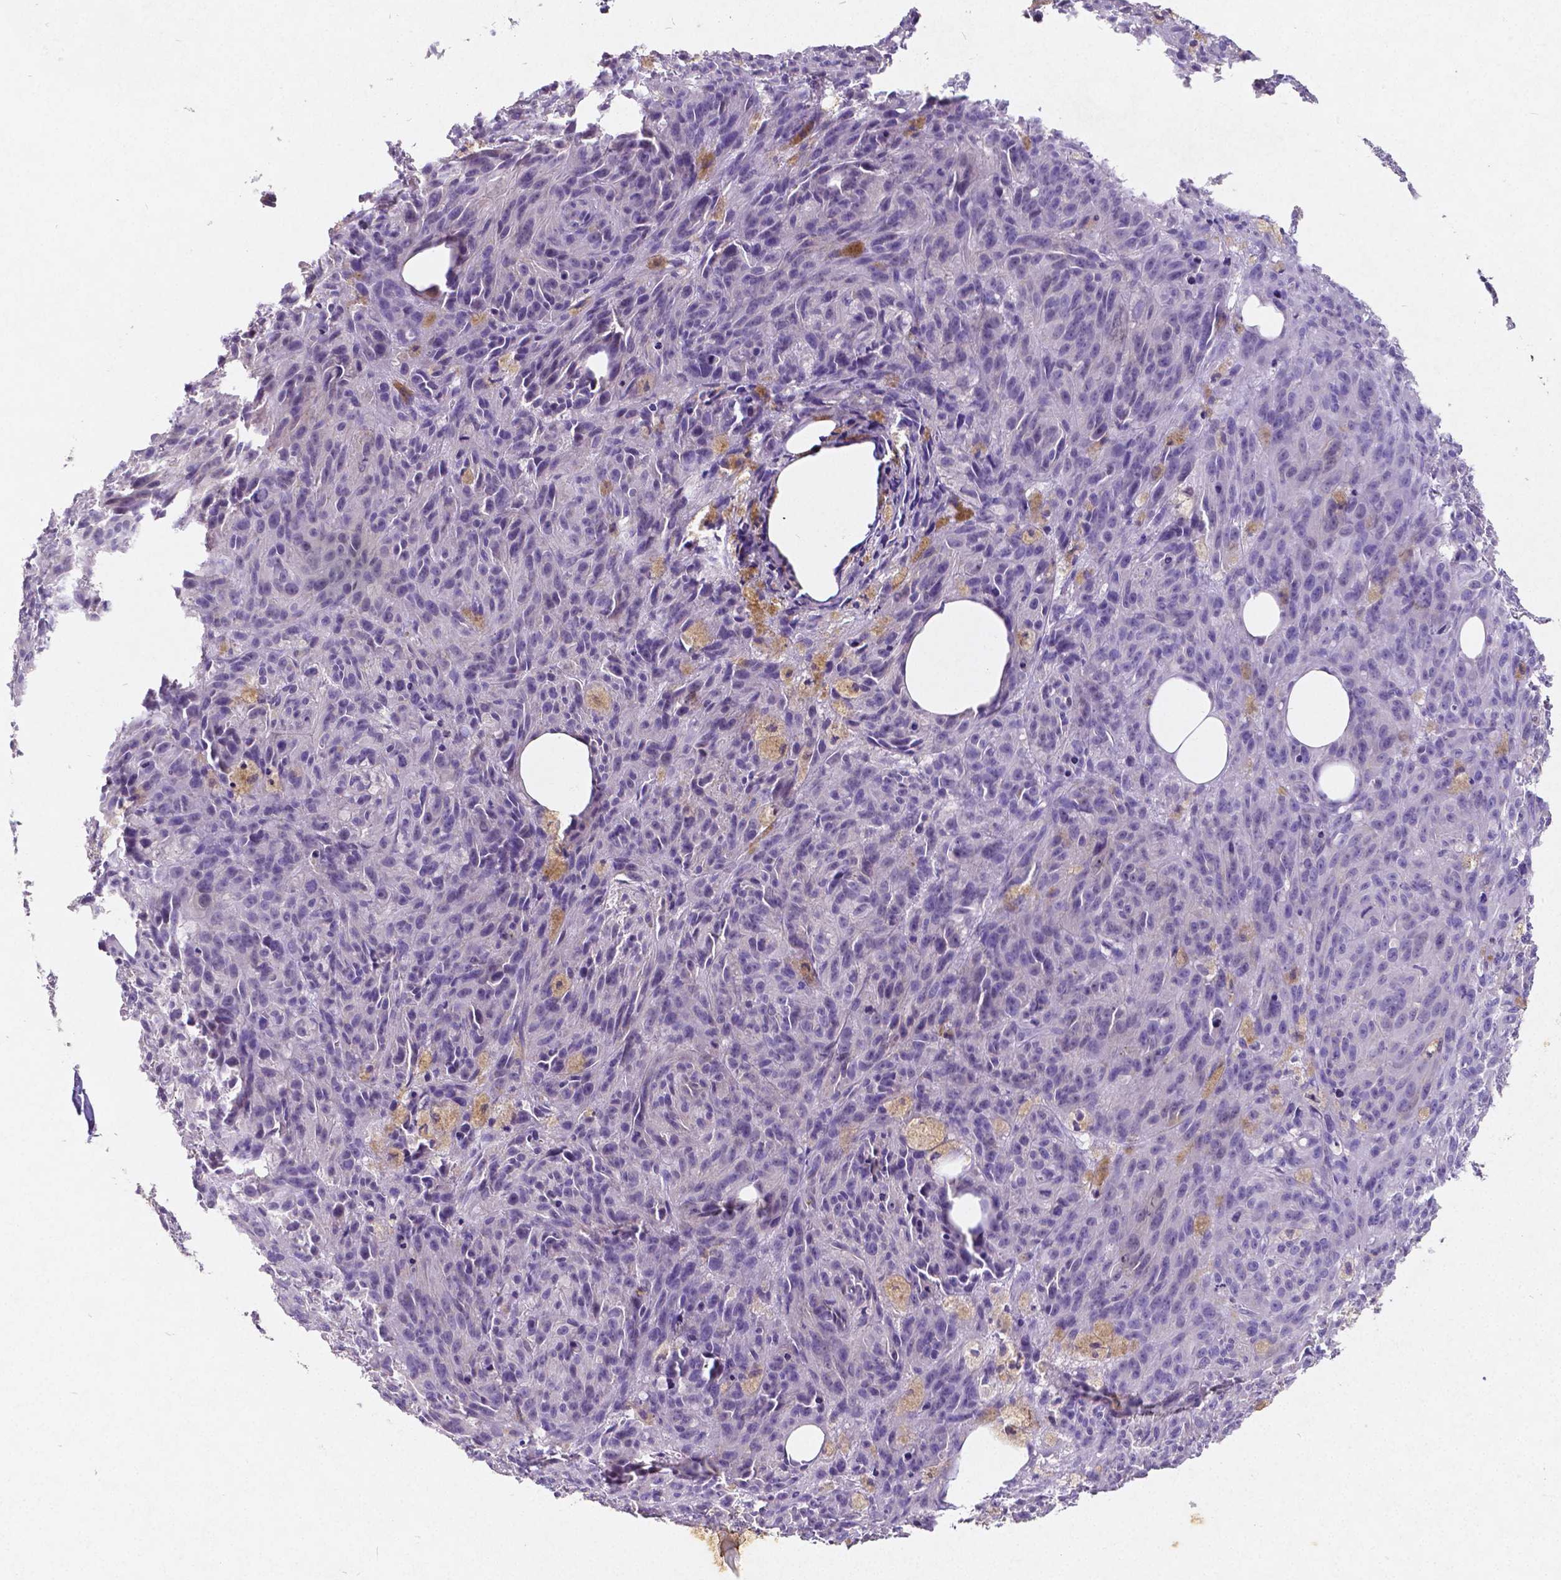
{"staining": {"intensity": "negative", "quantity": "none", "location": "none"}, "tissue": "melanoma", "cell_type": "Tumor cells", "image_type": "cancer", "snomed": [{"axis": "morphology", "description": "Malignant melanoma, NOS"}, {"axis": "topography", "description": "Skin"}], "caption": "There is no significant expression in tumor cells of melanoma.", "gene": "SATB2", "patient": {"sex": "female", "age": 34}}